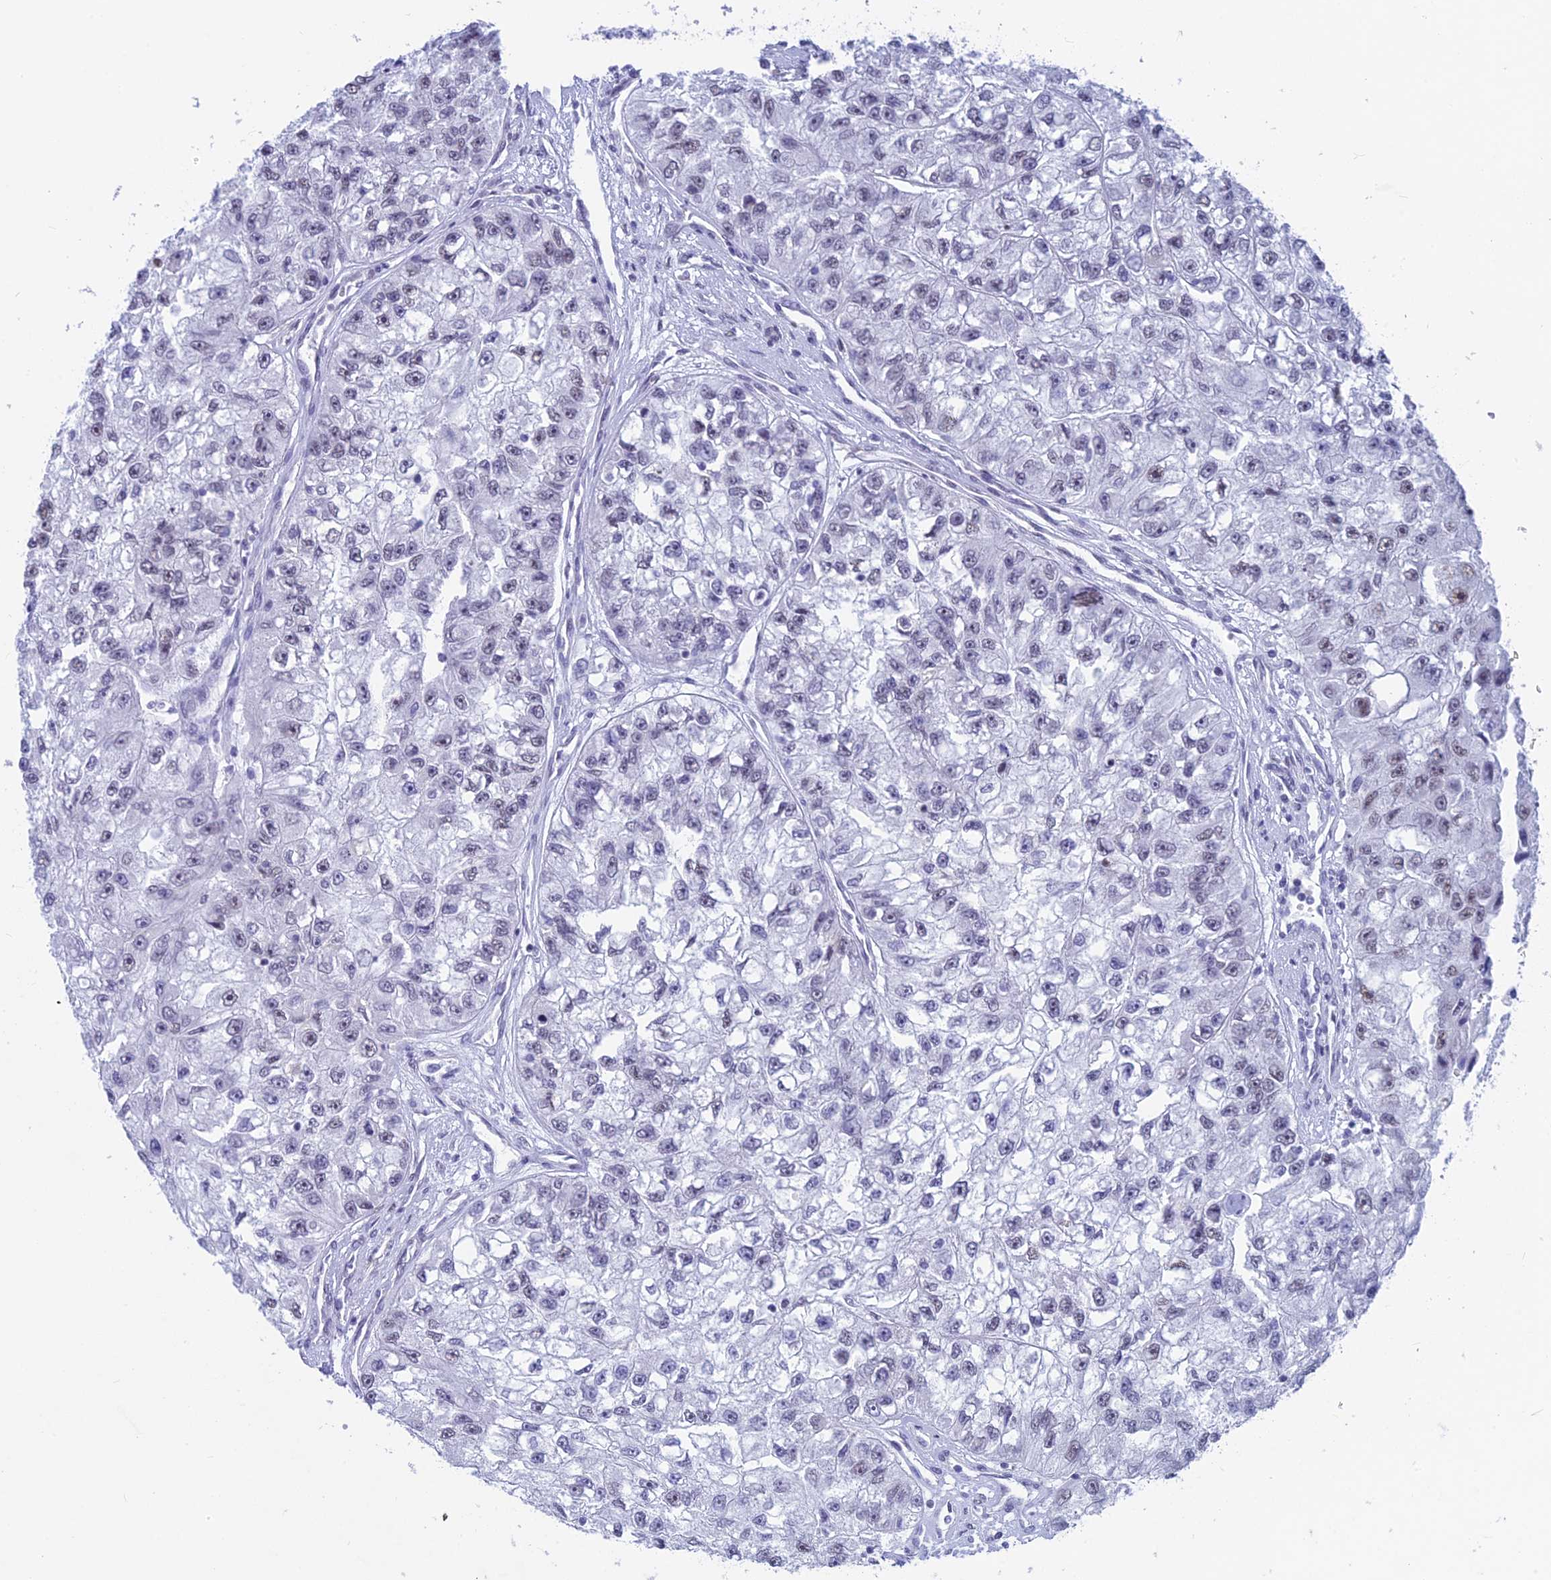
{"staining": {"intensity": "weak", "quantity": "<25%", "location": "nuclear"}, "tissue": "renal cancer", "cell_type": "Tumor cells", "image_type": "cancer", "snomed": [{"axis": "morphology", "description": "Adenocarcinoma, NOS"}, {"axis": "topography", "description": "Kidney"}], "caption": "There is no significant positivity in tumor cells of renal adenocarcinoma. (Immunohistochemistry, brightfield microscopy, high magnification).", "gene": "SRSF5", "patient": {"sex": "male", "age": 63}}